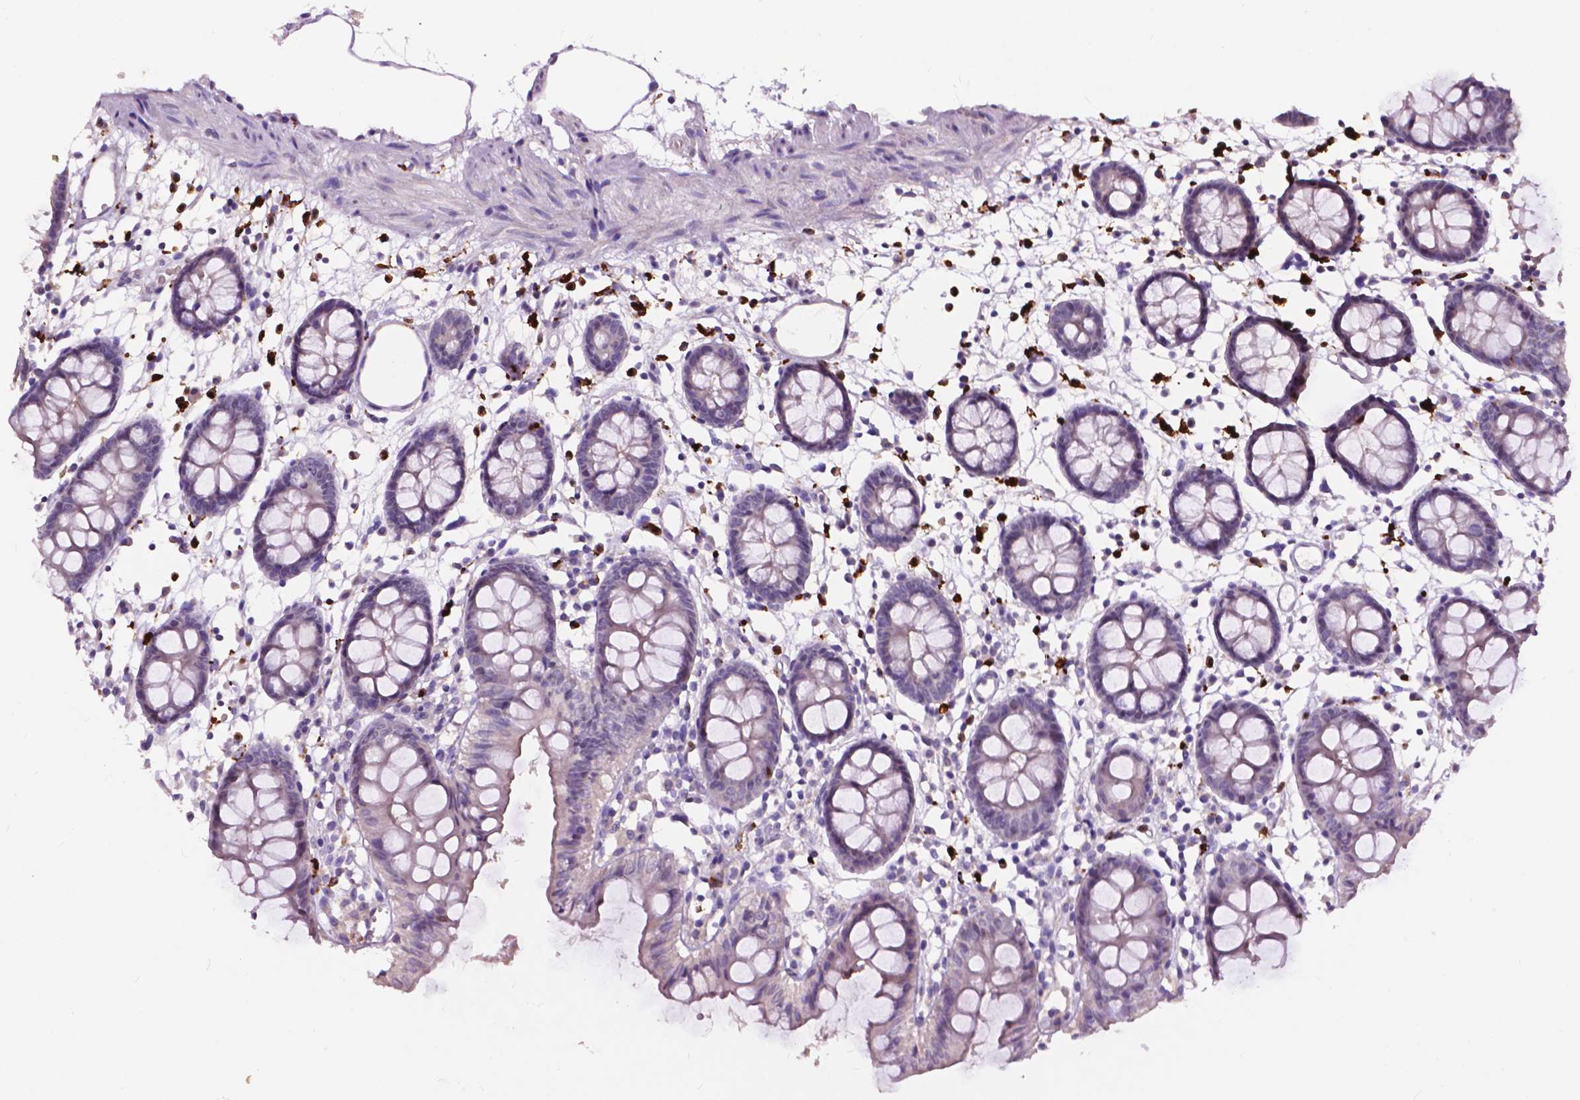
{"staining": {"intensity": "negative", "quantity": "none", "location": "none"}, "tissue": "colon", "cell_type": "Endothelial cells", "image_type": "normal", "snomed": [{"axis": "morphology", "description": "Normal tissue, NOS"}, {"axis": "topography", "description": "Colon"}], "caption": "Normal colon was stained to show a protein in brown. There is no significant expression in endothelial cells. (IHC, brightfield microscopy, high magnification).", "gene": "PLSCR1", "patient": {"sex": "female", "age": 84}}